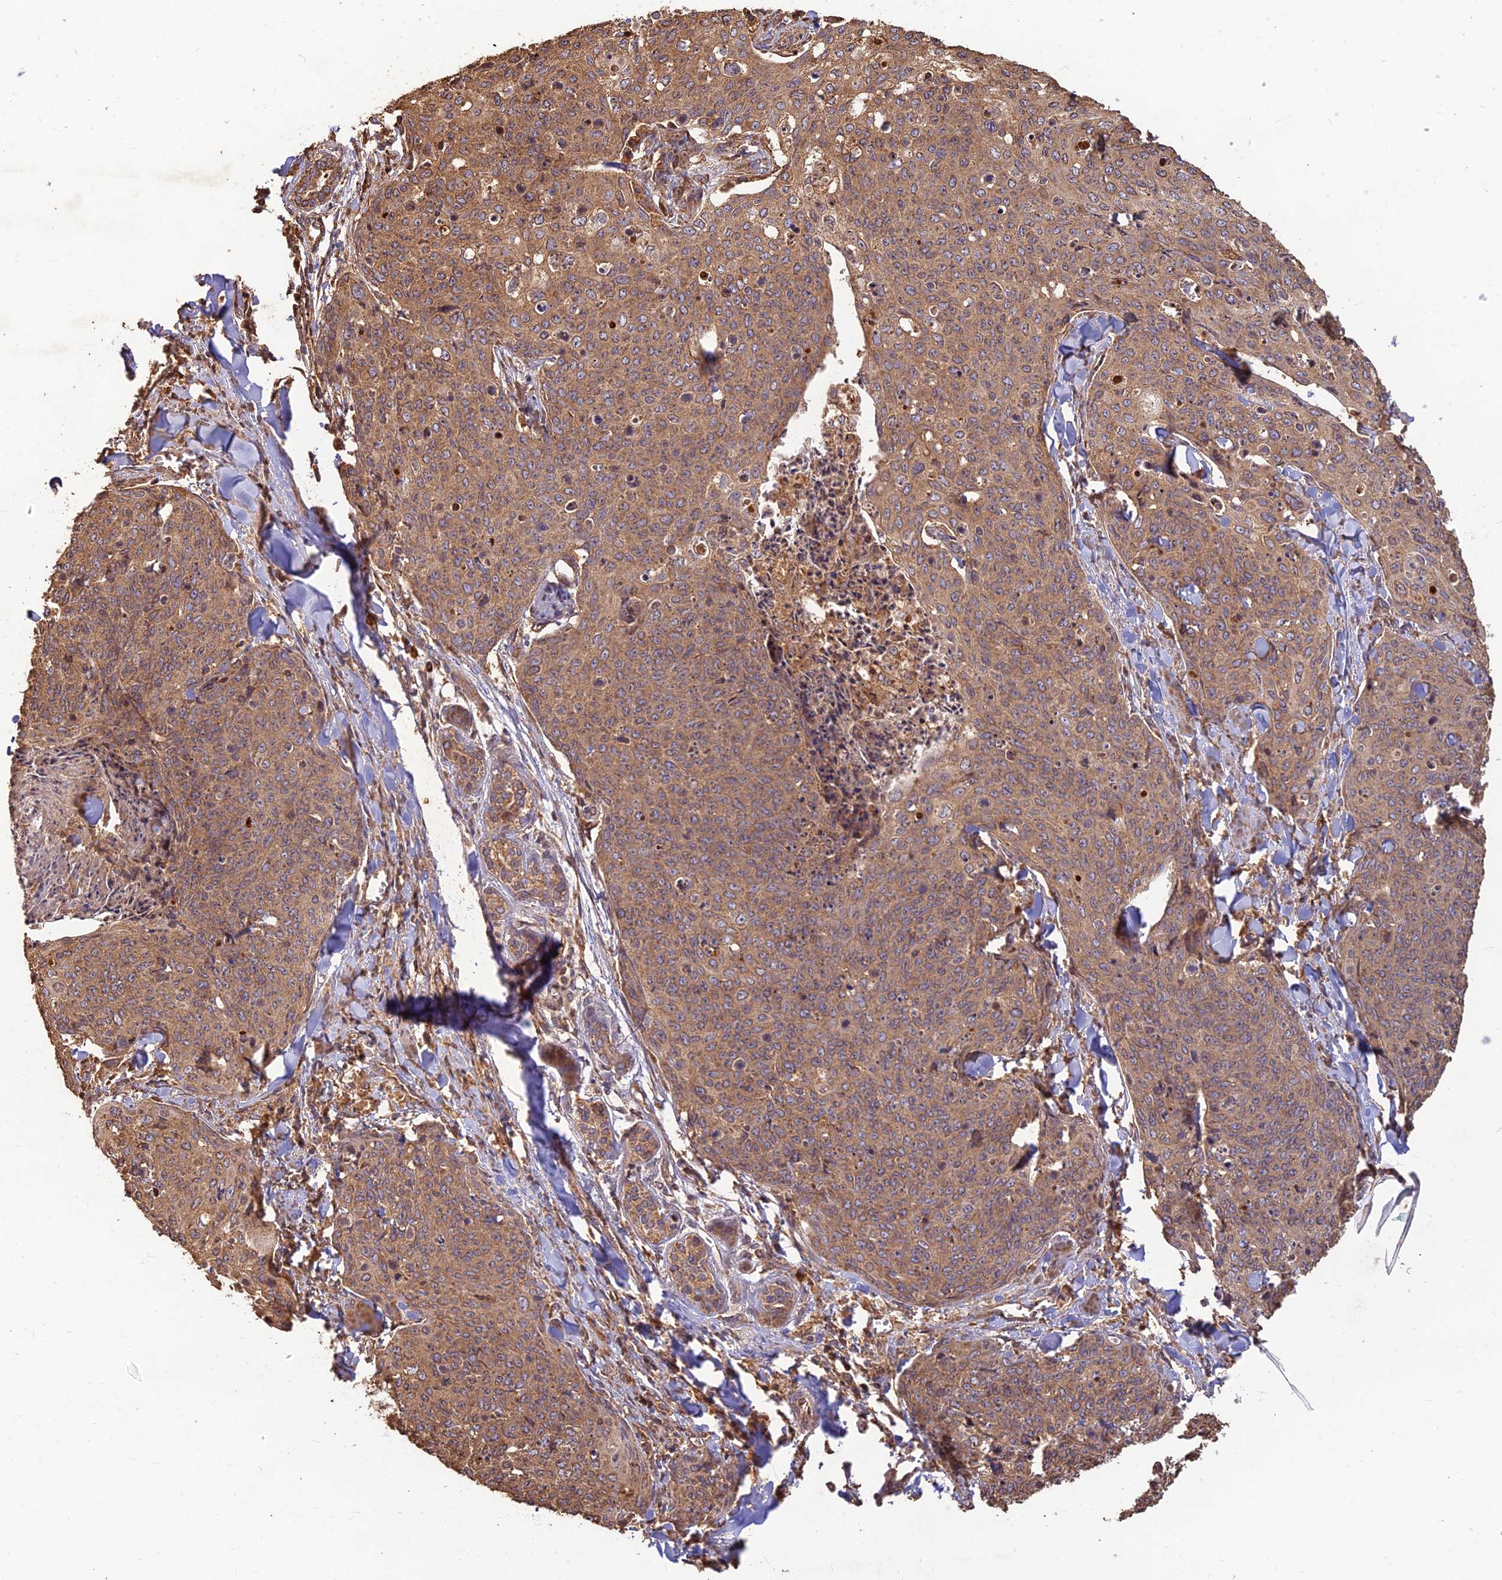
{"staining": {"intensity": "moderate", "quantity": ">75%", "location": "cytoplasmic/membranous"}, "tissue": "skin cancer", "cell_type": "Tumor cells", "image_type": "cancer", "snomed": [{"axis": "morphology", "description": "Squamous cell carcinoma, NOS"}, {"axis": "topography", "description": "Skin"}, {"axis": "topography", "description": "Vulva"}], "caption": "Skin cancer (squamous cell carcinoma) was stained to show a protein in brown. There is medium levels of moderate cytoplasmic/membranous positivity in approximately >75% of tumor cells.", "gene": "CORO1C", "patient": {"sex": "female", "age": 85}}